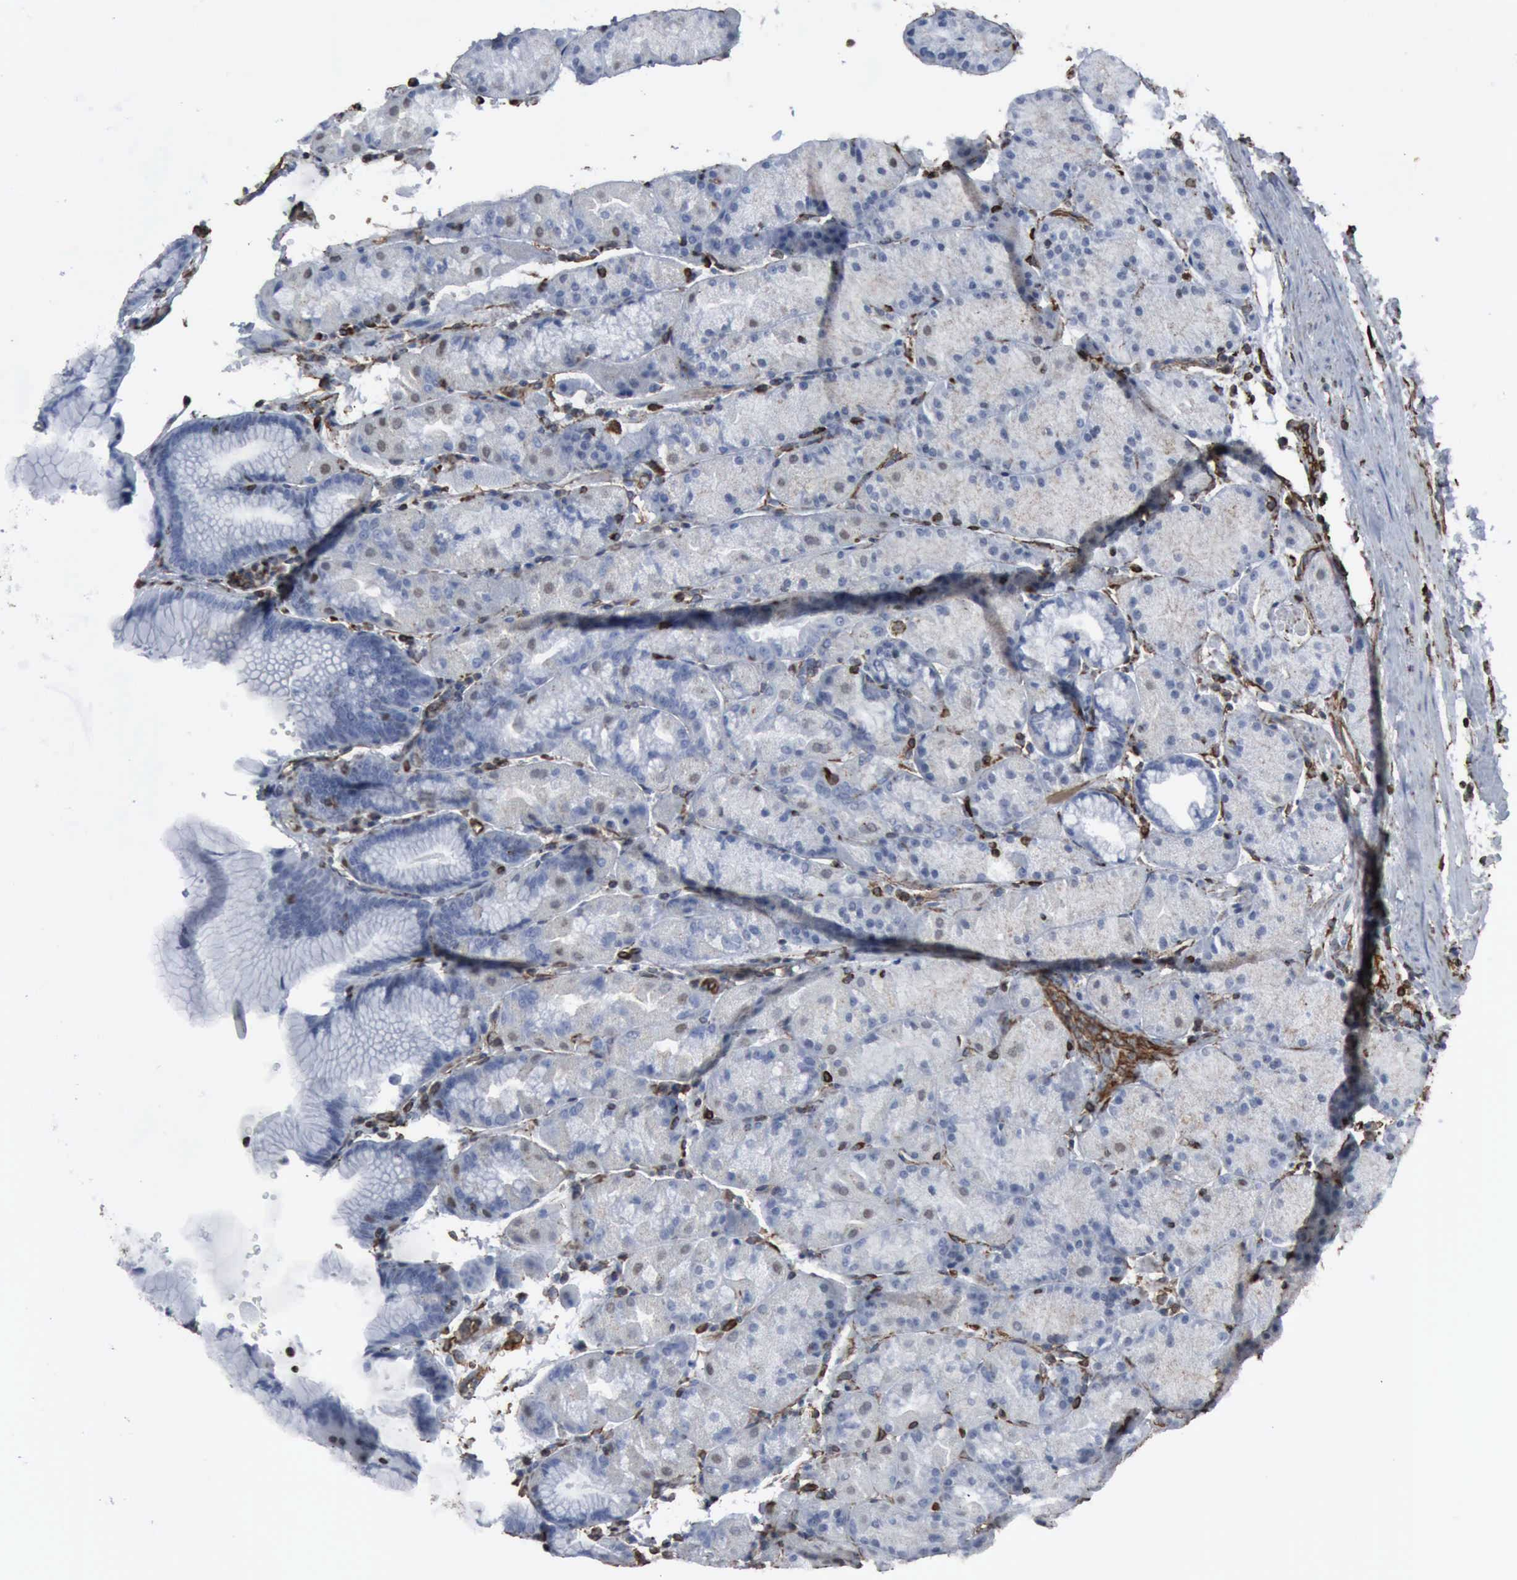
{"staining": {"intensity": "negative", "quantity": "none", "location": "none"}, "tissue": "stomach", "cell_type": "Glandular cells", "image_type": "normal", "snomed": [{"axis": "morphology", "description": "Normal tissue, NOS"}, {"axis": "topography", "description": "Stomach, upper"}], "caption": "Photomicrograph shows no significant protein staining in glandular cells of benign stomach. Nuclei are stained in blue.", "gene": "CCNE1", "patient": {"sex": "male", "age": 57}}